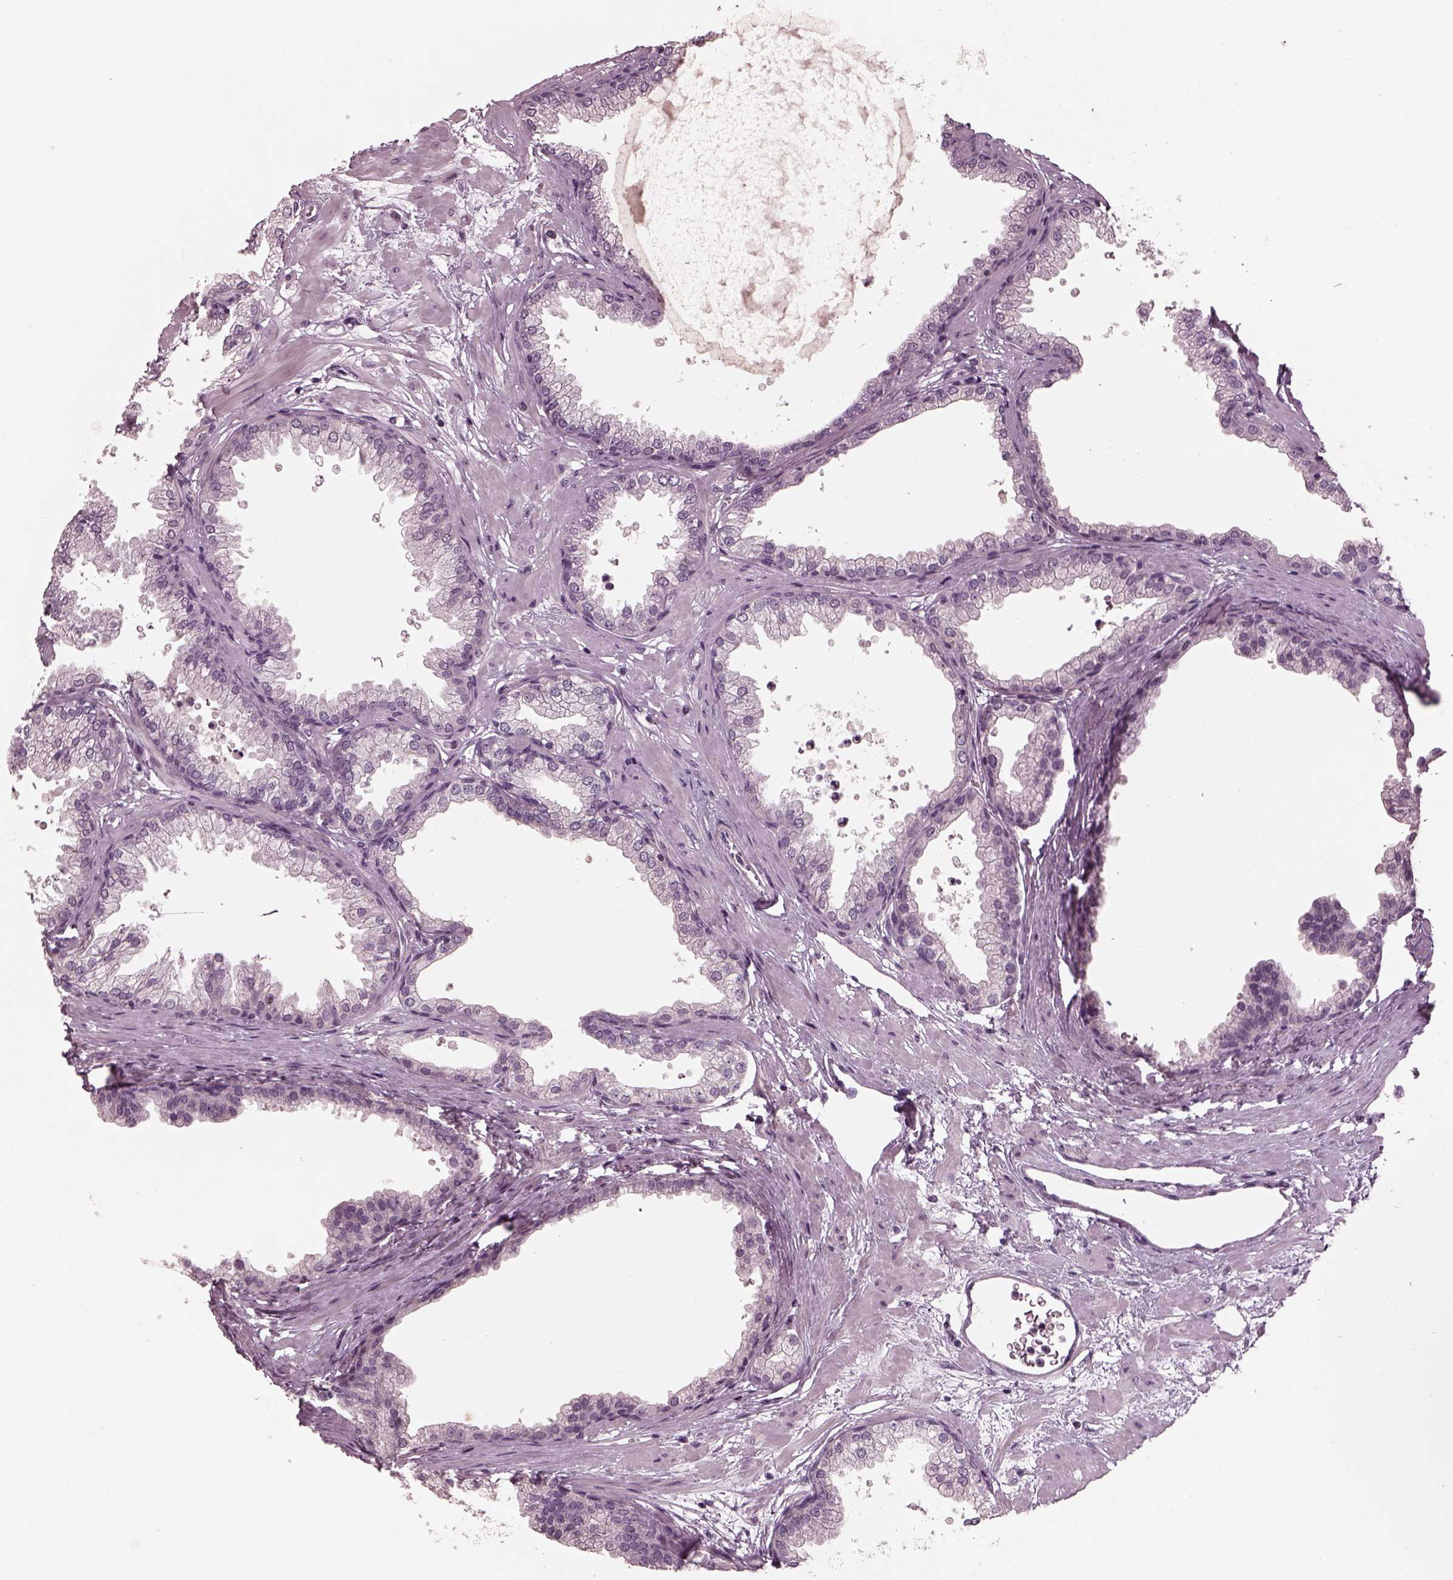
{"staining": {"intensity": "negative", "quantity": "none", "location": "none"}, "tissue": "prostate", "cell_type": "Glandular cells", "image_type": "normal", "snomed": [{"axis": "morphology", "description": "Normal tissue, NOS"}, {"axis": "topography", "description": "Prostate"}], "caption": "This is a micrograph of IHC staining of normal prostate, which shows no positivity in glandular cells. (DAB immunohistochemistry (IHC), high magnification).", "gene": "RCVRN", "patient": {"sex": "male", "age": 37}}